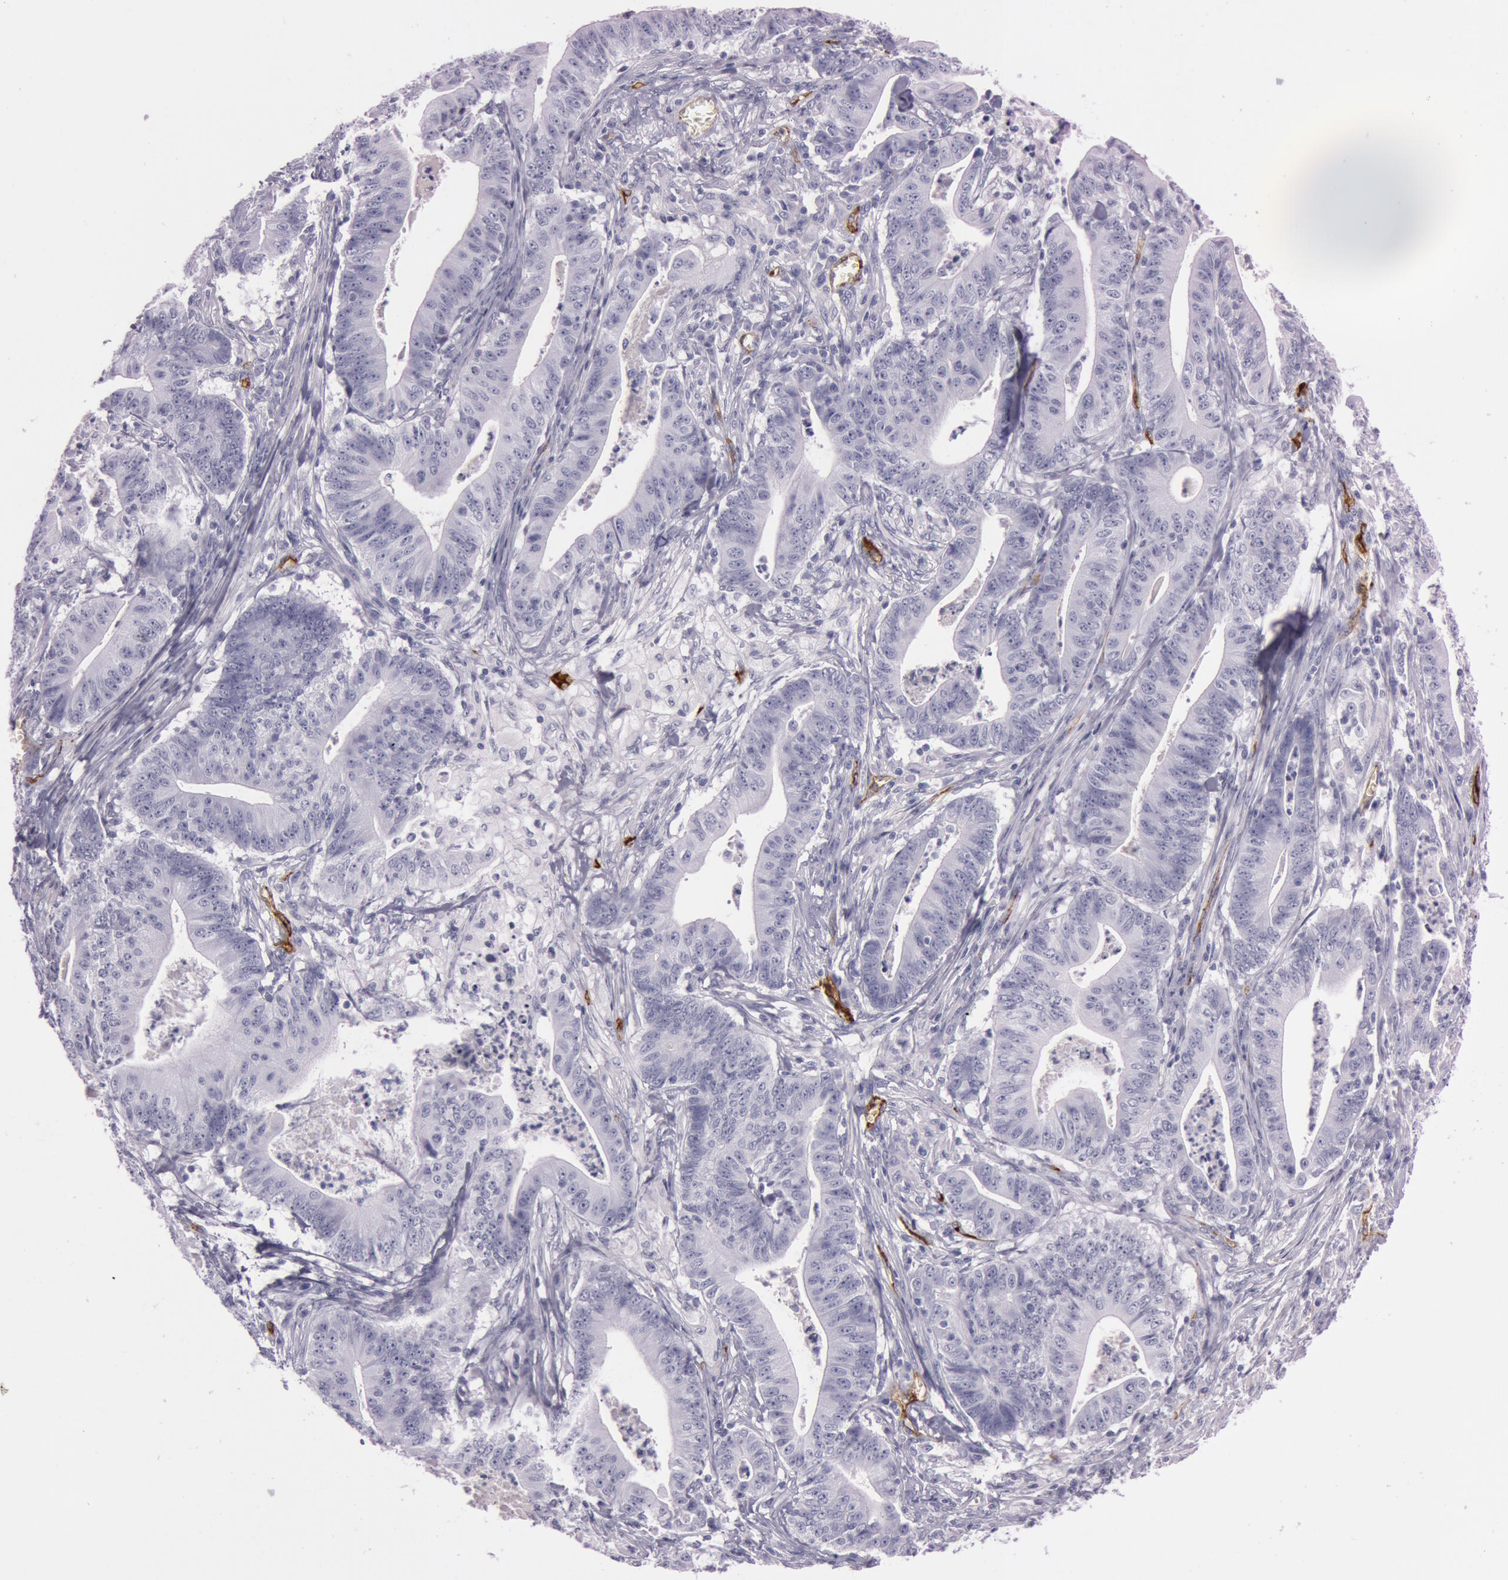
{"staining": {"intensity": "negative", "quantity": "none", "location": "none"}, "tissue": "stomach cancer", "cell_type": "Tumor cells", "image_type": "cancer", "snomed": [{"axis": "morphology", "description": "Adenocarcinoma, NOS"}, {"axis": "topography", "description": "Stomach, lower"}], "caption": "Tumor cells show no significant expression in stomach adenocarcinoma.", "gene": "FOLH1", "patient": {"sex": "female", "age": 86}}